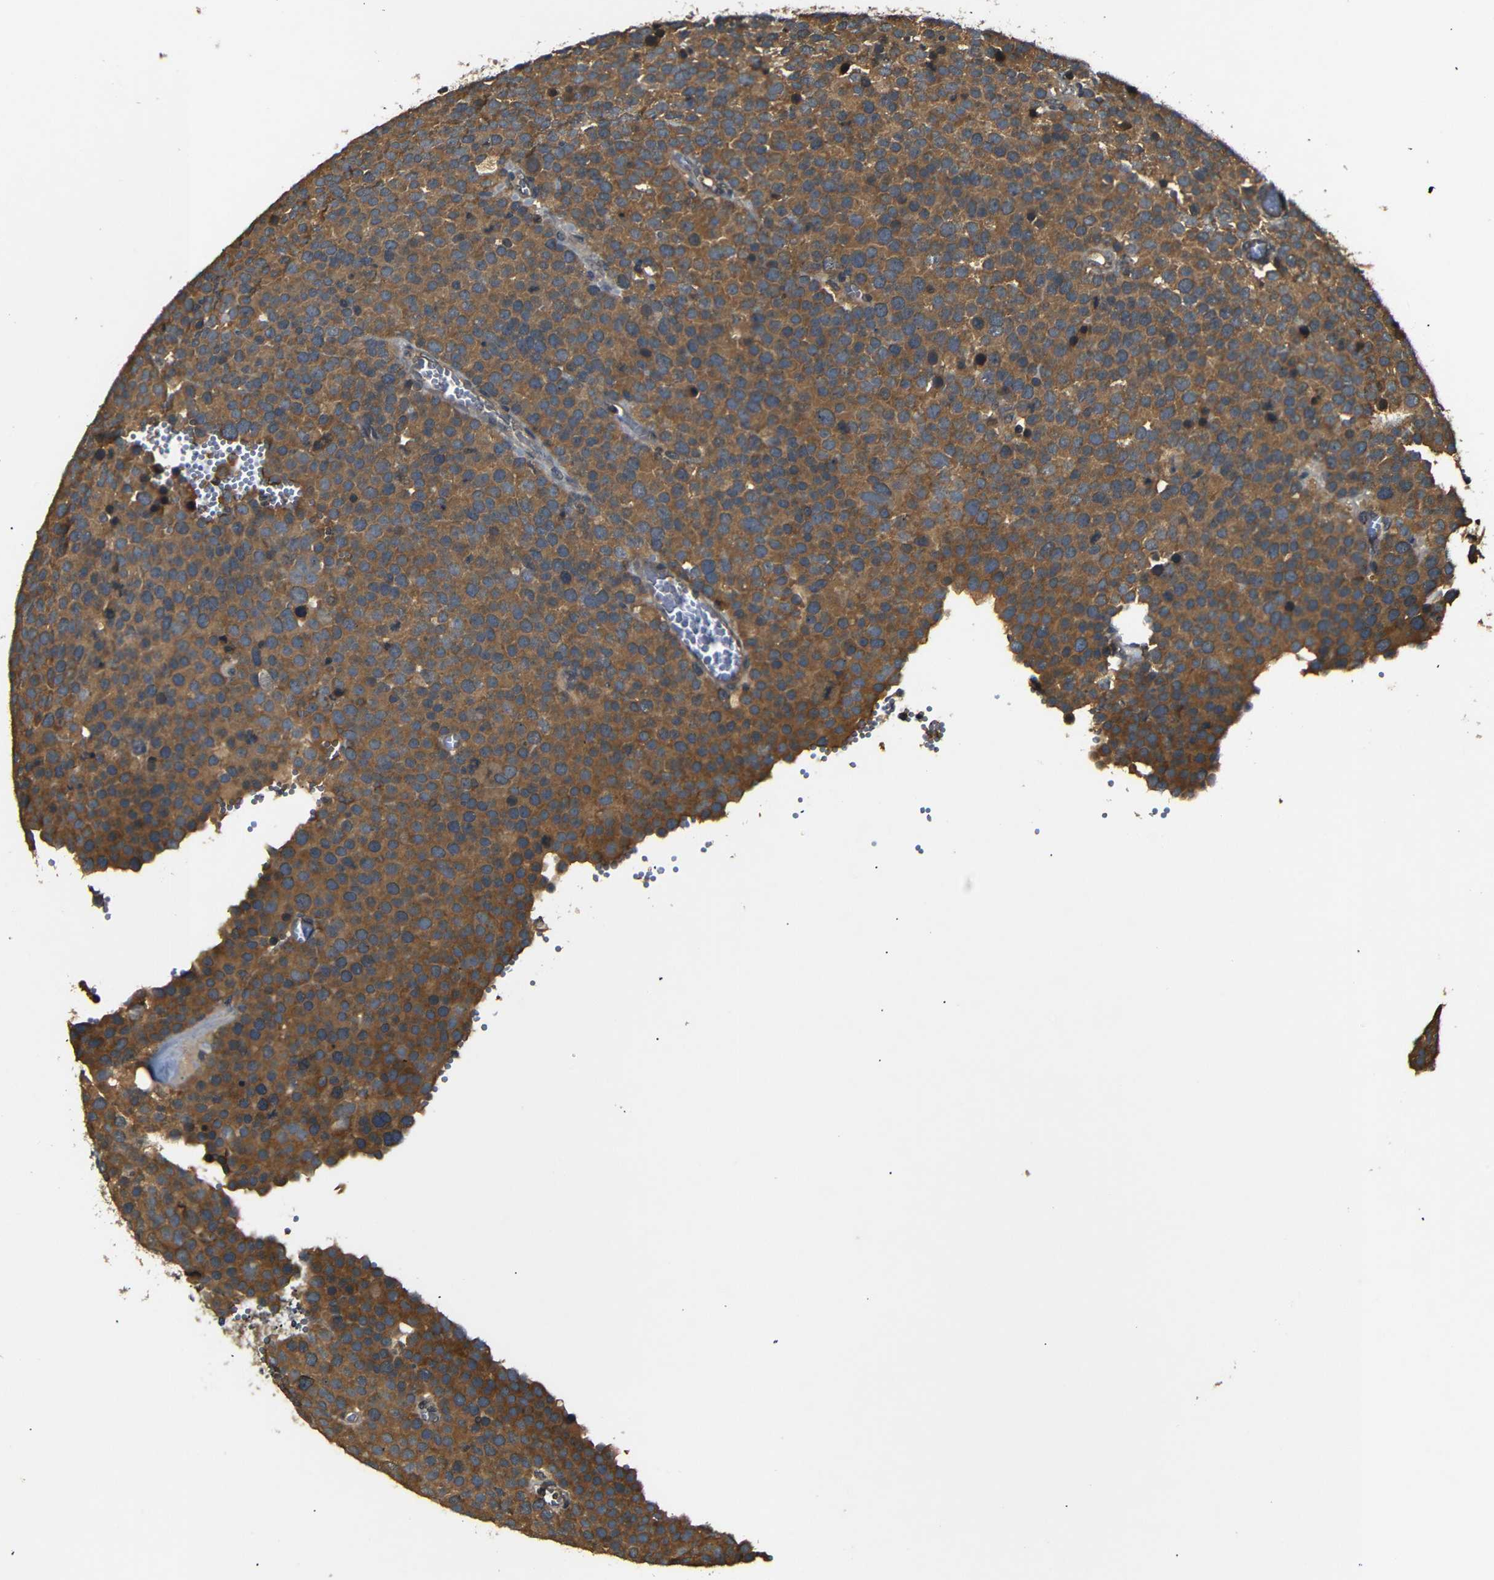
{"staining": {"intensity": "moderate", "quantity": ">75%", "location": "cytoplasmic/membranous"}, "tissue": "testis cancer", "cell_type": "Tumor cells", "image_type": "cancer", "snomed": [{"axis": "morphology", "description": "Normal tissue, NOS"}, {"axis": "morphology", "description": "Seminoma, NOS"}, {"axis": "topography", "description": "Testis"}], "caption": "Testis seminoma stained with immunohistochemistry (IHC) reveals moderate cytoplasmic/membranous staining in approximately >75% of tumor cells.", "gene": "TANK", "patient": {"sex": "male", "age": 71}}